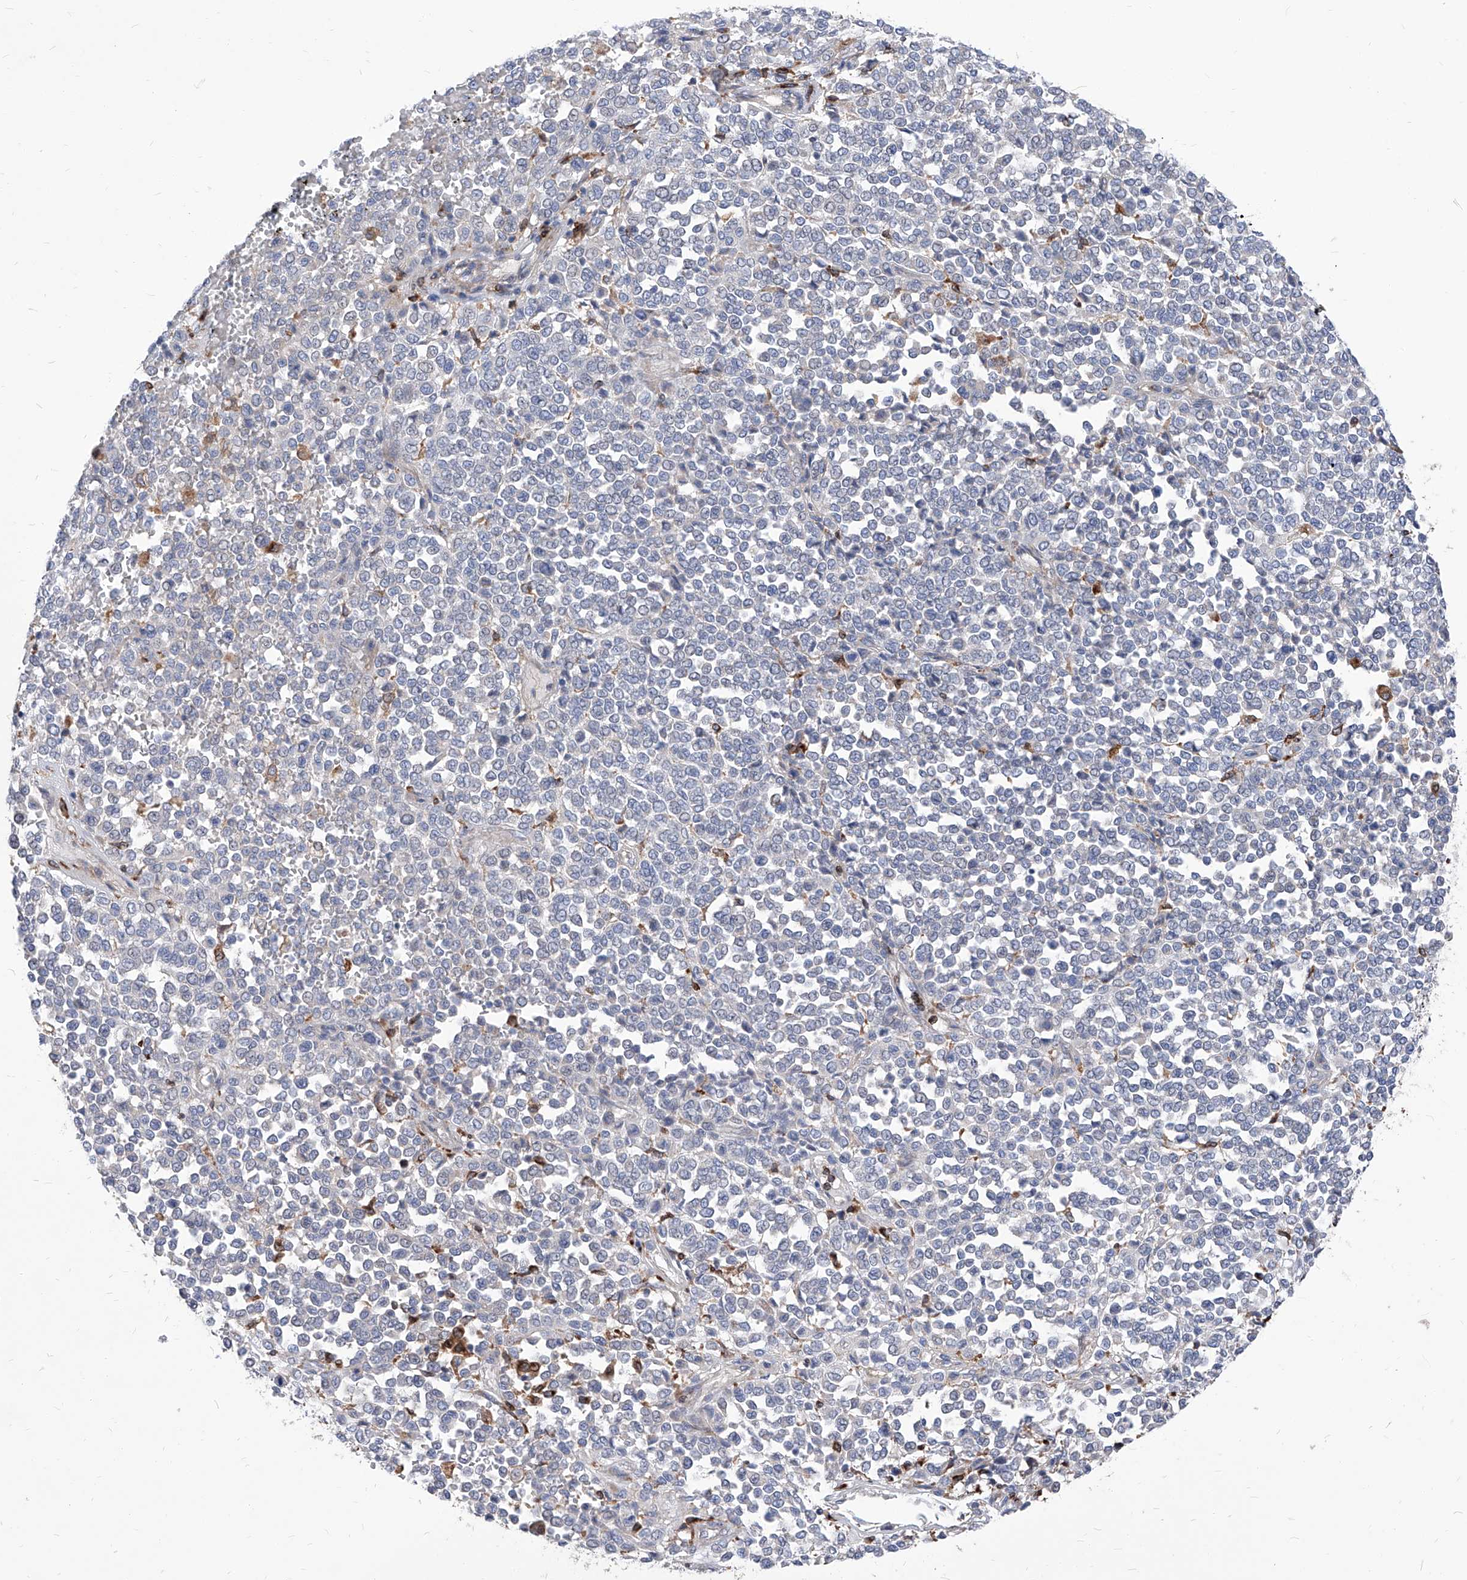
{"staining": {"intensity": "negative", "quantity": "none", "location": "none"}, "tissue": "melanoma", "cell_type": "Tumor cells", "image_type": "cancer", "snomed": [{"axis": "morphology", "description": "Malignant melanoma, Metastatic site"}, {"axis": "topography", "description": "Pancreas"}], "caption": "A high-resolution micrograph shows immunohistochemistry (IHC) staining of malignant melanoma (metastatic site), which exhibits no significant staining in tumor cells.", "gene": "UBOX5", "patient": {"sex": "female", "age": 30}}